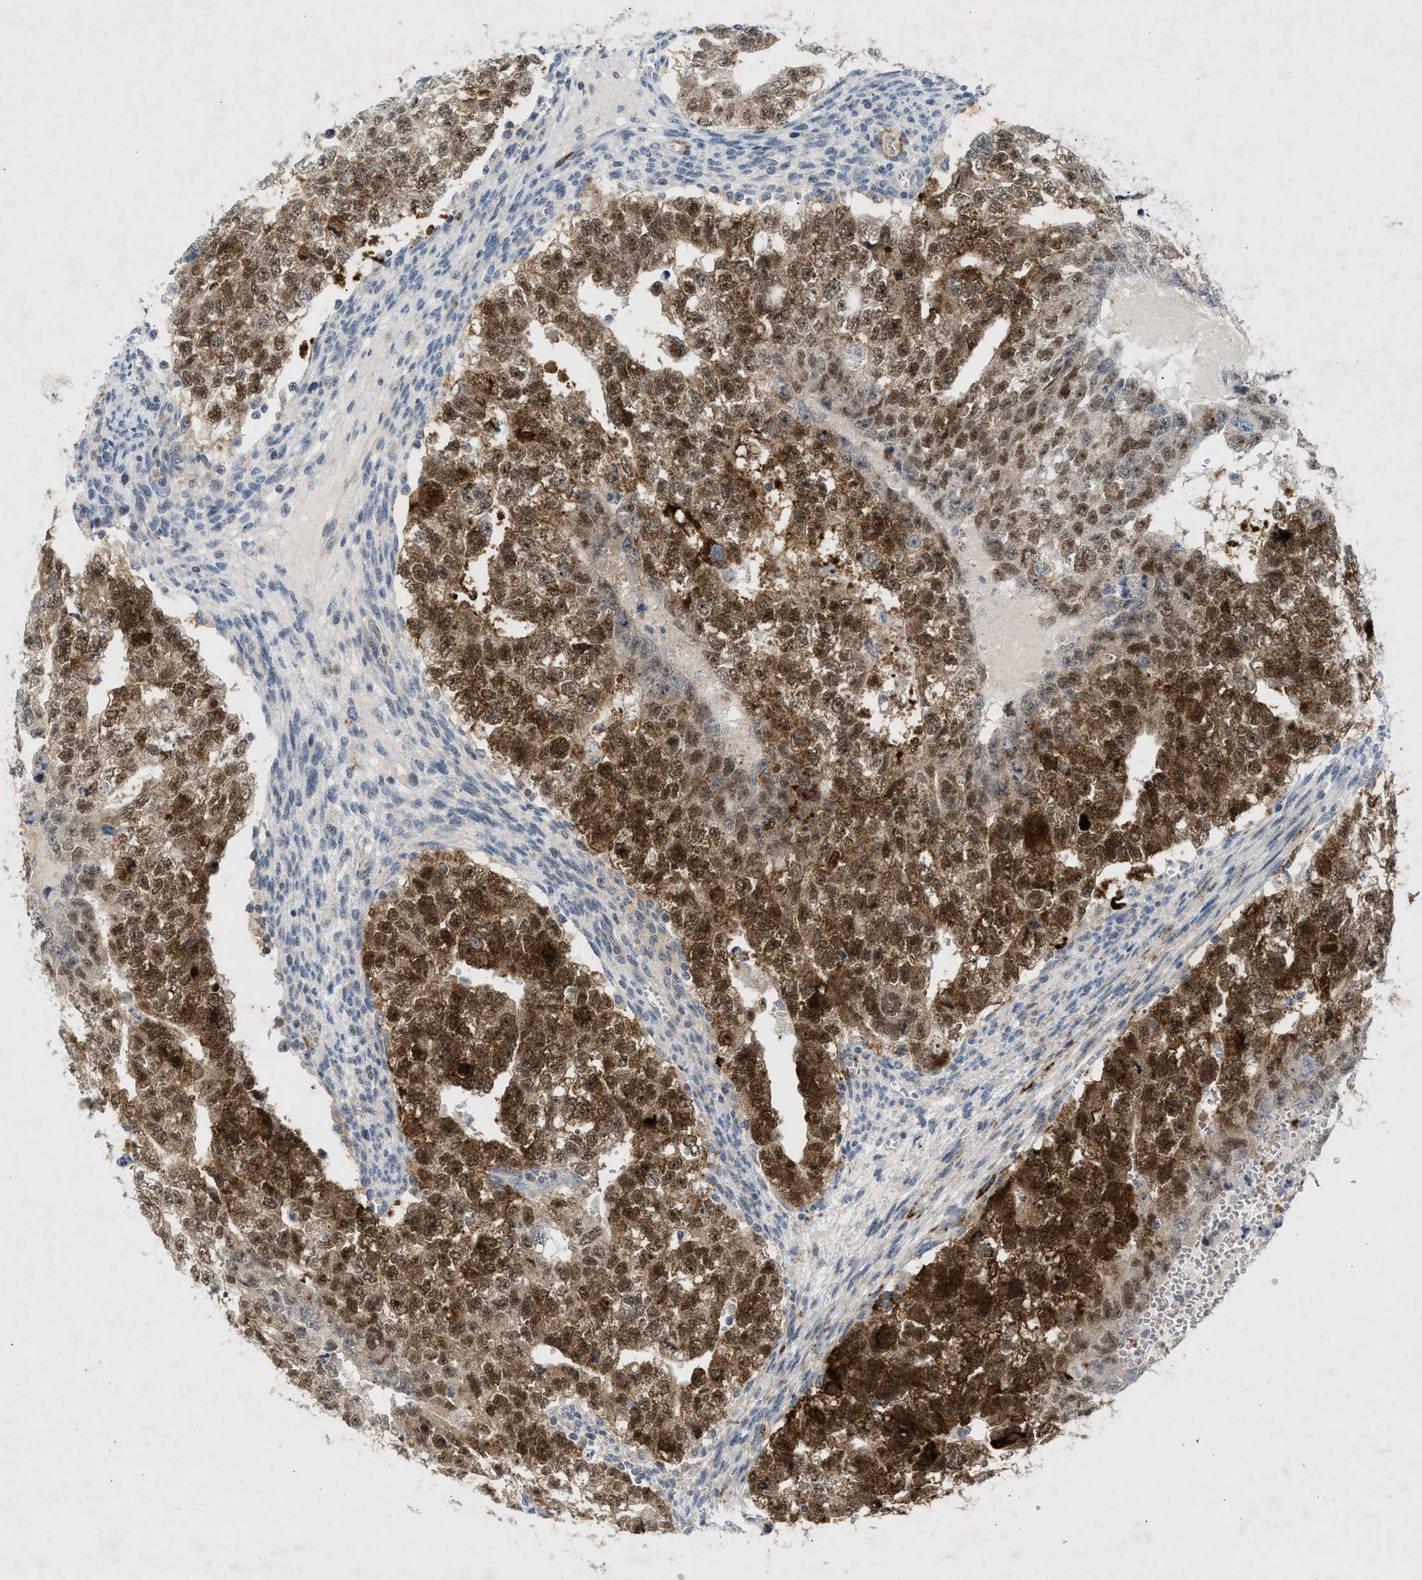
{"staining": {"intensity": "moderate", "quantity": ">75%", "location": "cytoplasmic/membranous,nuclear"}, "tissue": "testis cancer", "cell_type": "Tumor cells", "image_type": "cancer", "snomed": [{"axis": "morphology", "description": "Seminoma, NOS"}, {"axis": "morphology", "description": "Carcinoma, Embryonal, NOS"}, {"axis": "topography", "description": "Testis"}], "caption": "Immunohistochemistry (IHC) (DAB) staining of human seminoma (testis) displays moderate cytoplasmic/membranous and nuclear protein expression in approximately >75% of tumor cells. Immunohistochemistry stains the protein in brown and the nuclei are stained blue.", "gene": "ZPR1", "patient": {"sex": "male", "age": 38}}